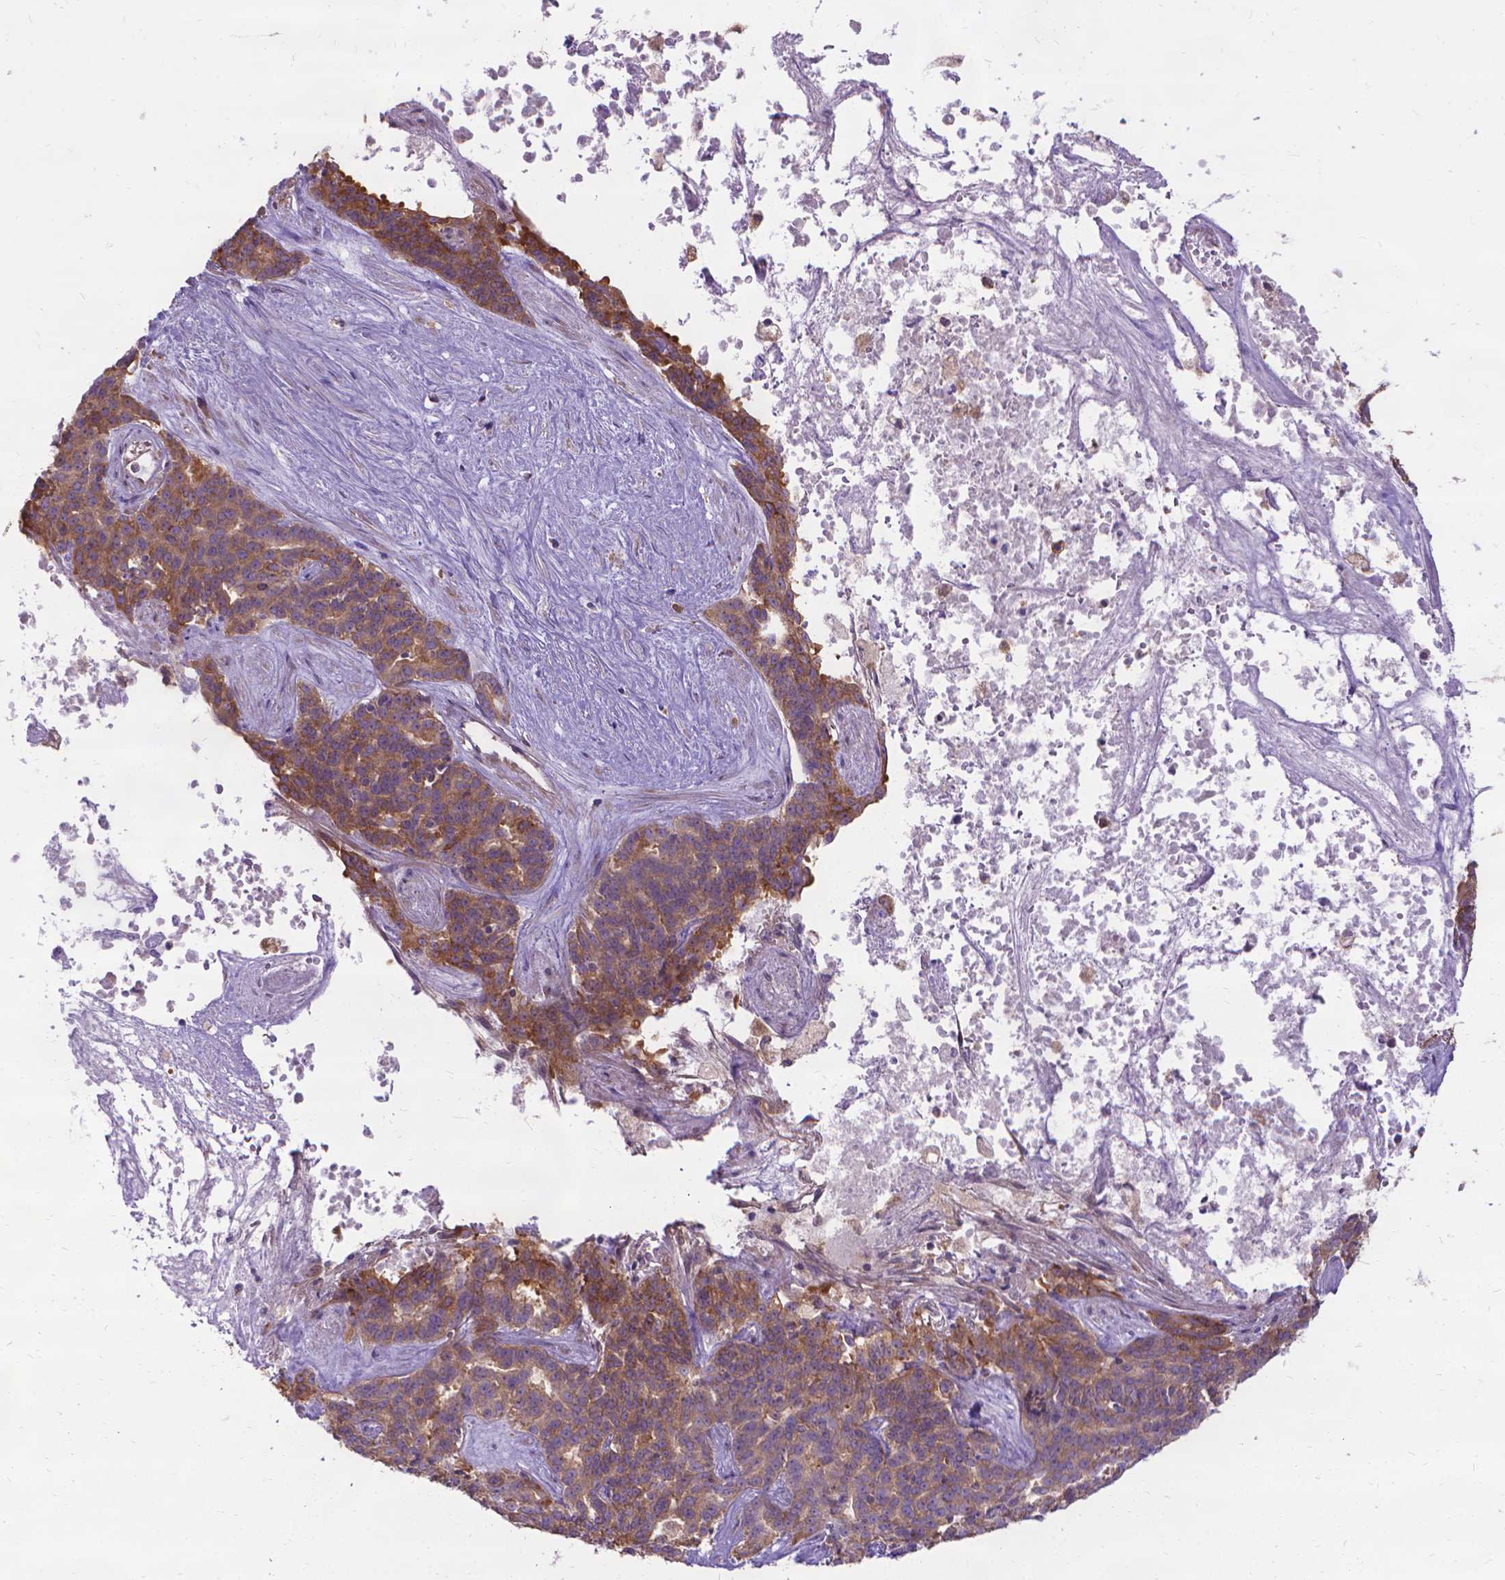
{"staining": {"intensity": "moderate", "quantity": ">75%", "location": "cytoplasmic/membranous"}, "tissue": "liver cancer", "cell_type": "Tumor cells", "image_type": "cancer", "snomed": [{"axis": "morphology", "description": "Cholangiocarcinoma"}, {"axis": "topography", "description": "Liver"}], "caption": "Liver cancer stained with DAB (3,3'-diaminobenzidine) immunohistochemistry exhibits medium levels of moderate cytoplasmic/membranous staining in about >75% of tumor cells.", "gene": "CFAP299", "patient": {"sex": "female", "age": 47}}